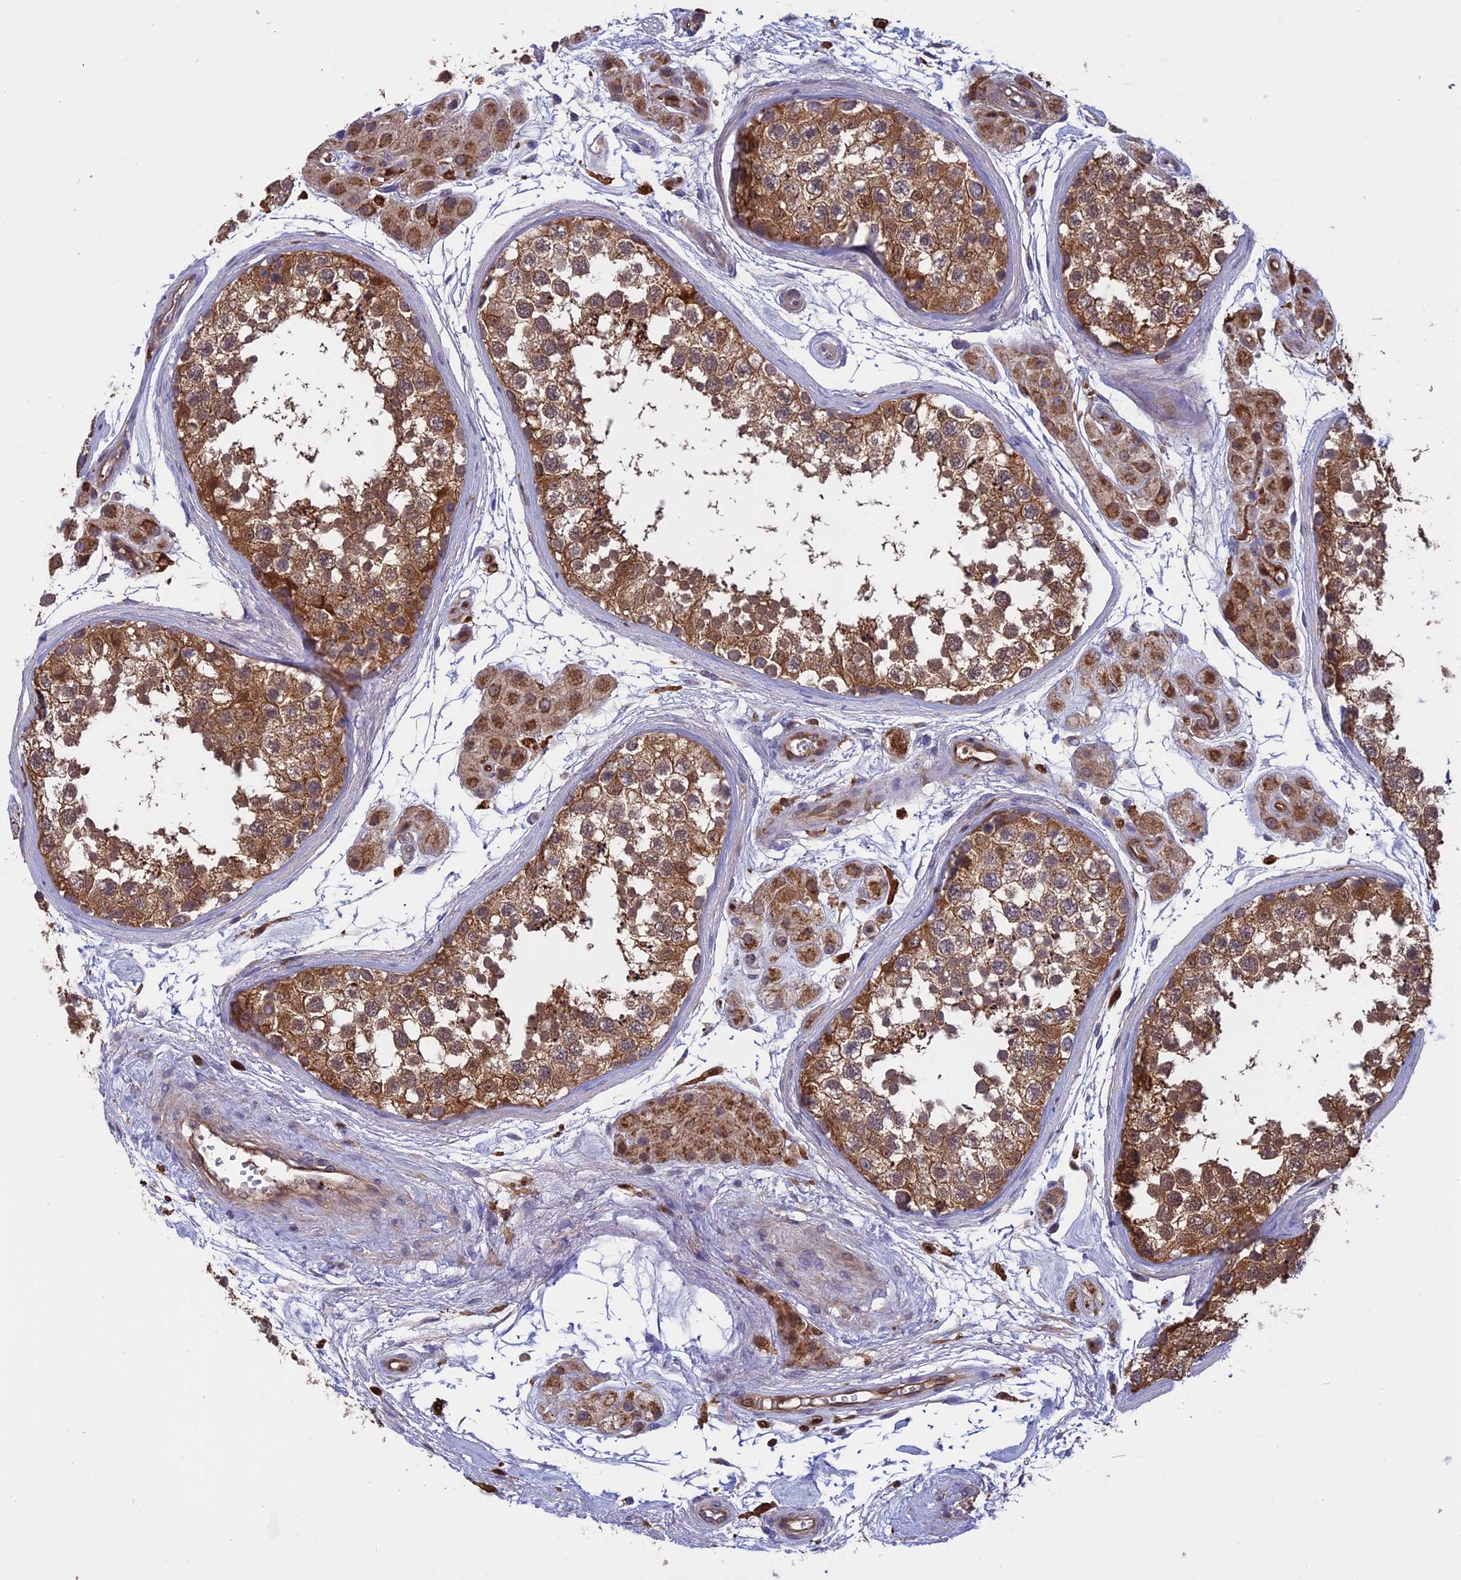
{"staining": {"intensity": "moderate", "quantity": ">75%", "location": "cytoplasmic/membranous"}, "tissue": "testis", "cell_type": "Cells in seminiferous ducts", "image_type": "normal", "snomed": [{"axis": "morphology", "description": "Normal tissue, NOS"}, {"axis": "topography", "description": "Testis"}], "caption": "Brown immunohistochemical staining in benign testis demonstrates moderate cytoplasmic/membranous expression in approximately >75% of cells in seminiferous ducts.", "gene": "ARHGAP18", "patient": {"sex": "male", "age": 56}}